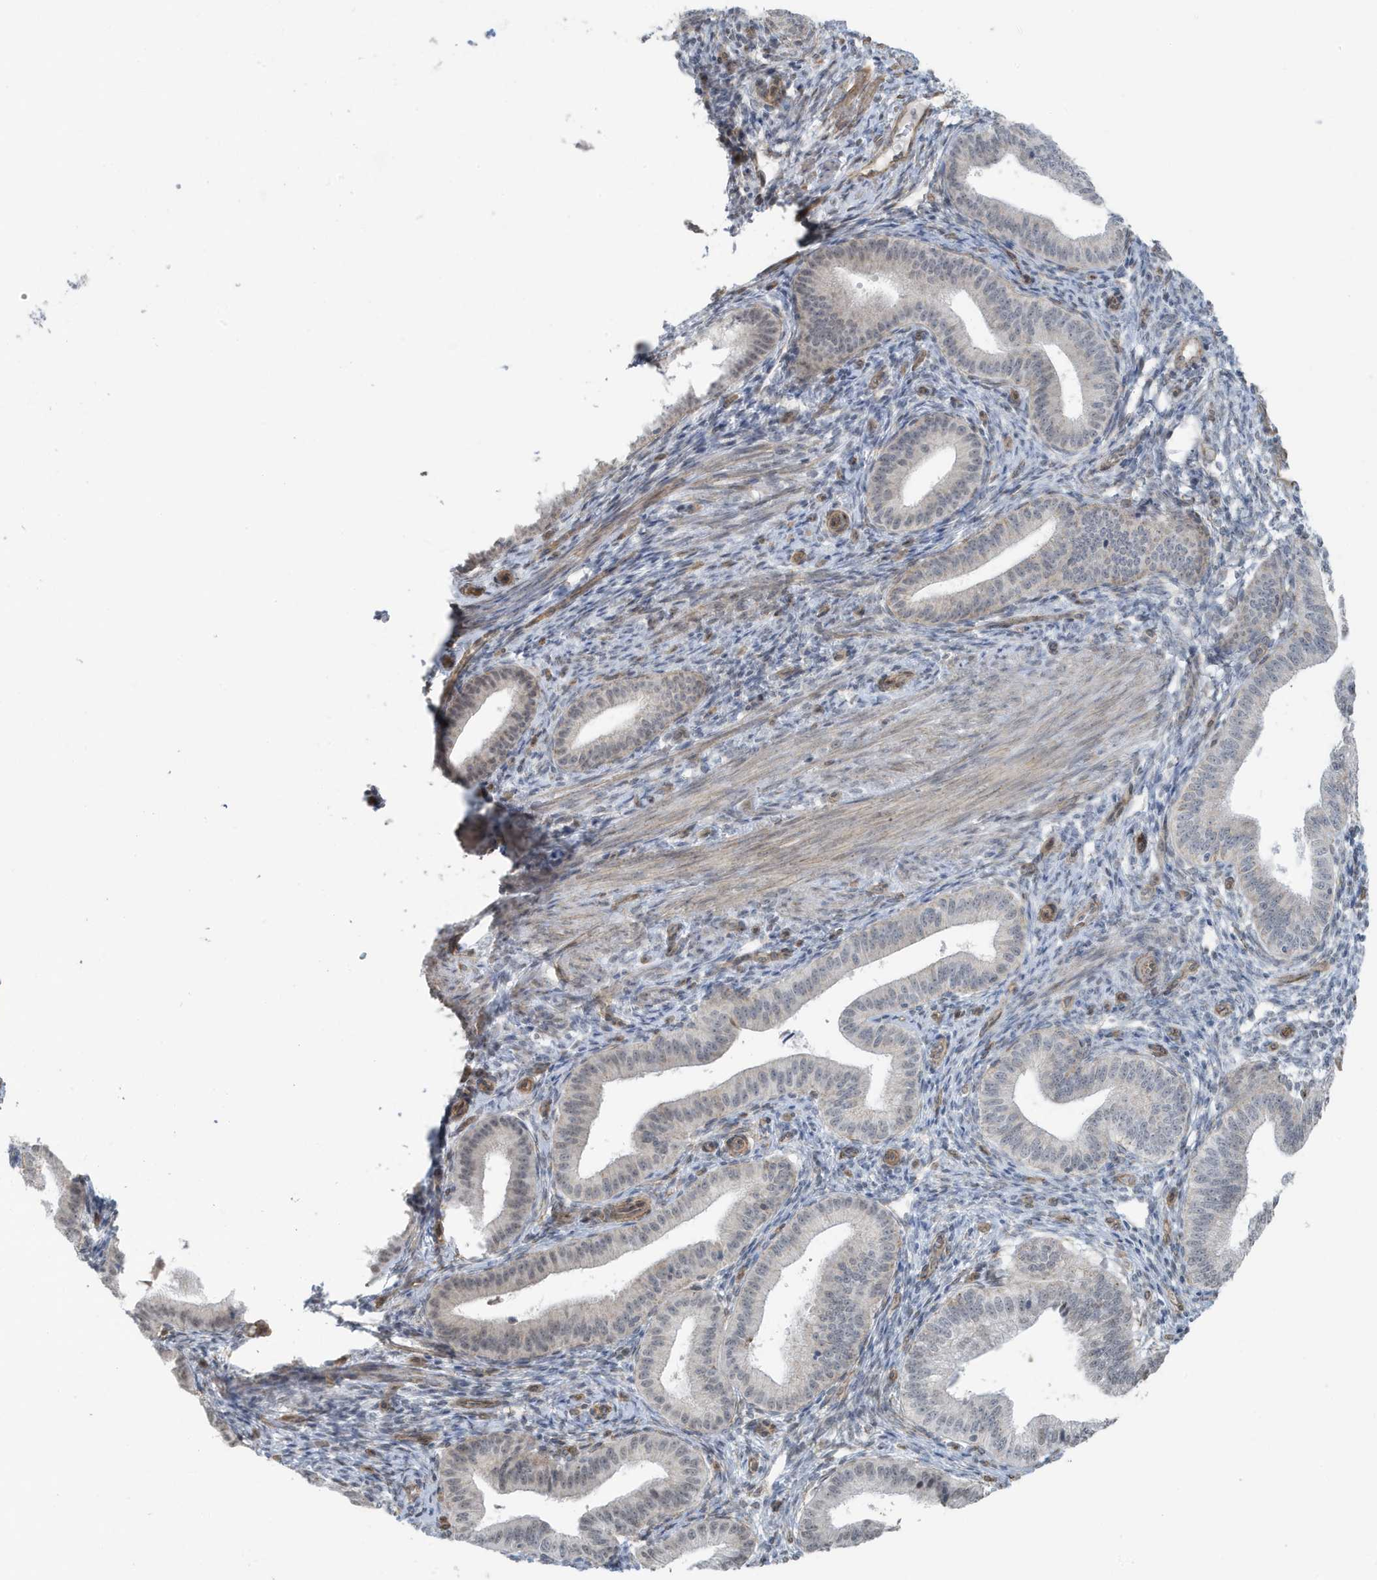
{"staining": {"intensity": "negative", "quantity": "none", "location": "none"}, "tissue": "endometrium", "cell_type": "Cells in endometrial stroma", "image_type": "normal", "snomed": [{"axis": "morphology", "description": "Normal tissue, NOS"}, {"axis": "topography", "description": "Endometrium"}], "caption": "Micrograph shows no significant protein expression in cells in endometrial stroma of benign endometrium.", "gene": "CHCHD4", "patient": {"sex": "female", "age": 39}}